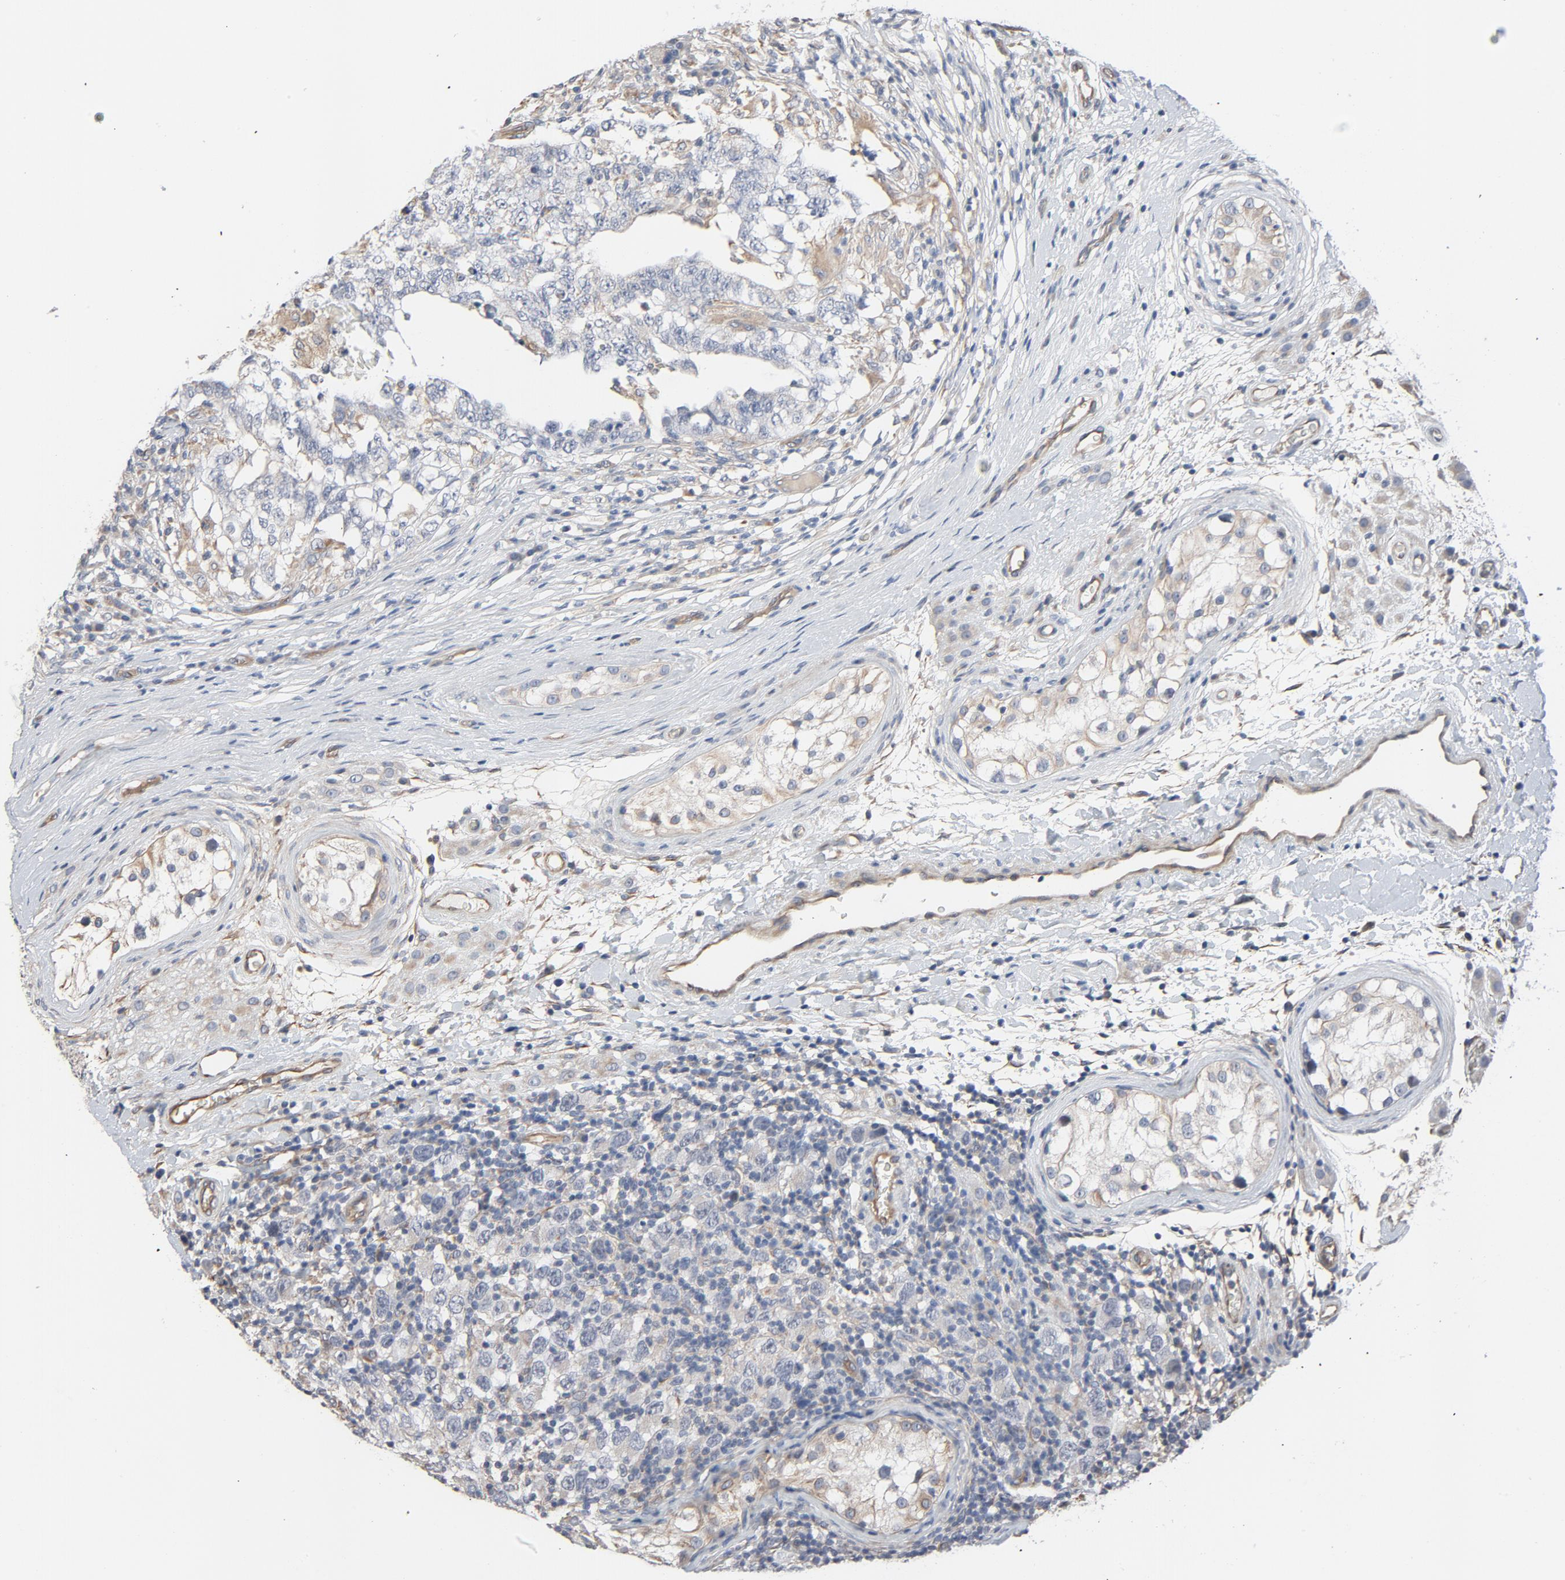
{"staining": {"intensity": "weak", "quantity": "<25%", "location": "cytoplasmic/membranous"}, "tissue": "testis cancer", "cell_type": "Tumor cells", "image_type": "cancer", "snomed": [{"axis": "morphology", "description": "Carcinoma, Embryonal, NOS"}, {"axis": "topography", "description": "Testis"}], "caption": "Tumor cells are negative for brown protein staining in testis cancer.", "gene": "TRIOBP", "patient": {"sex": "male", "age": 21}}